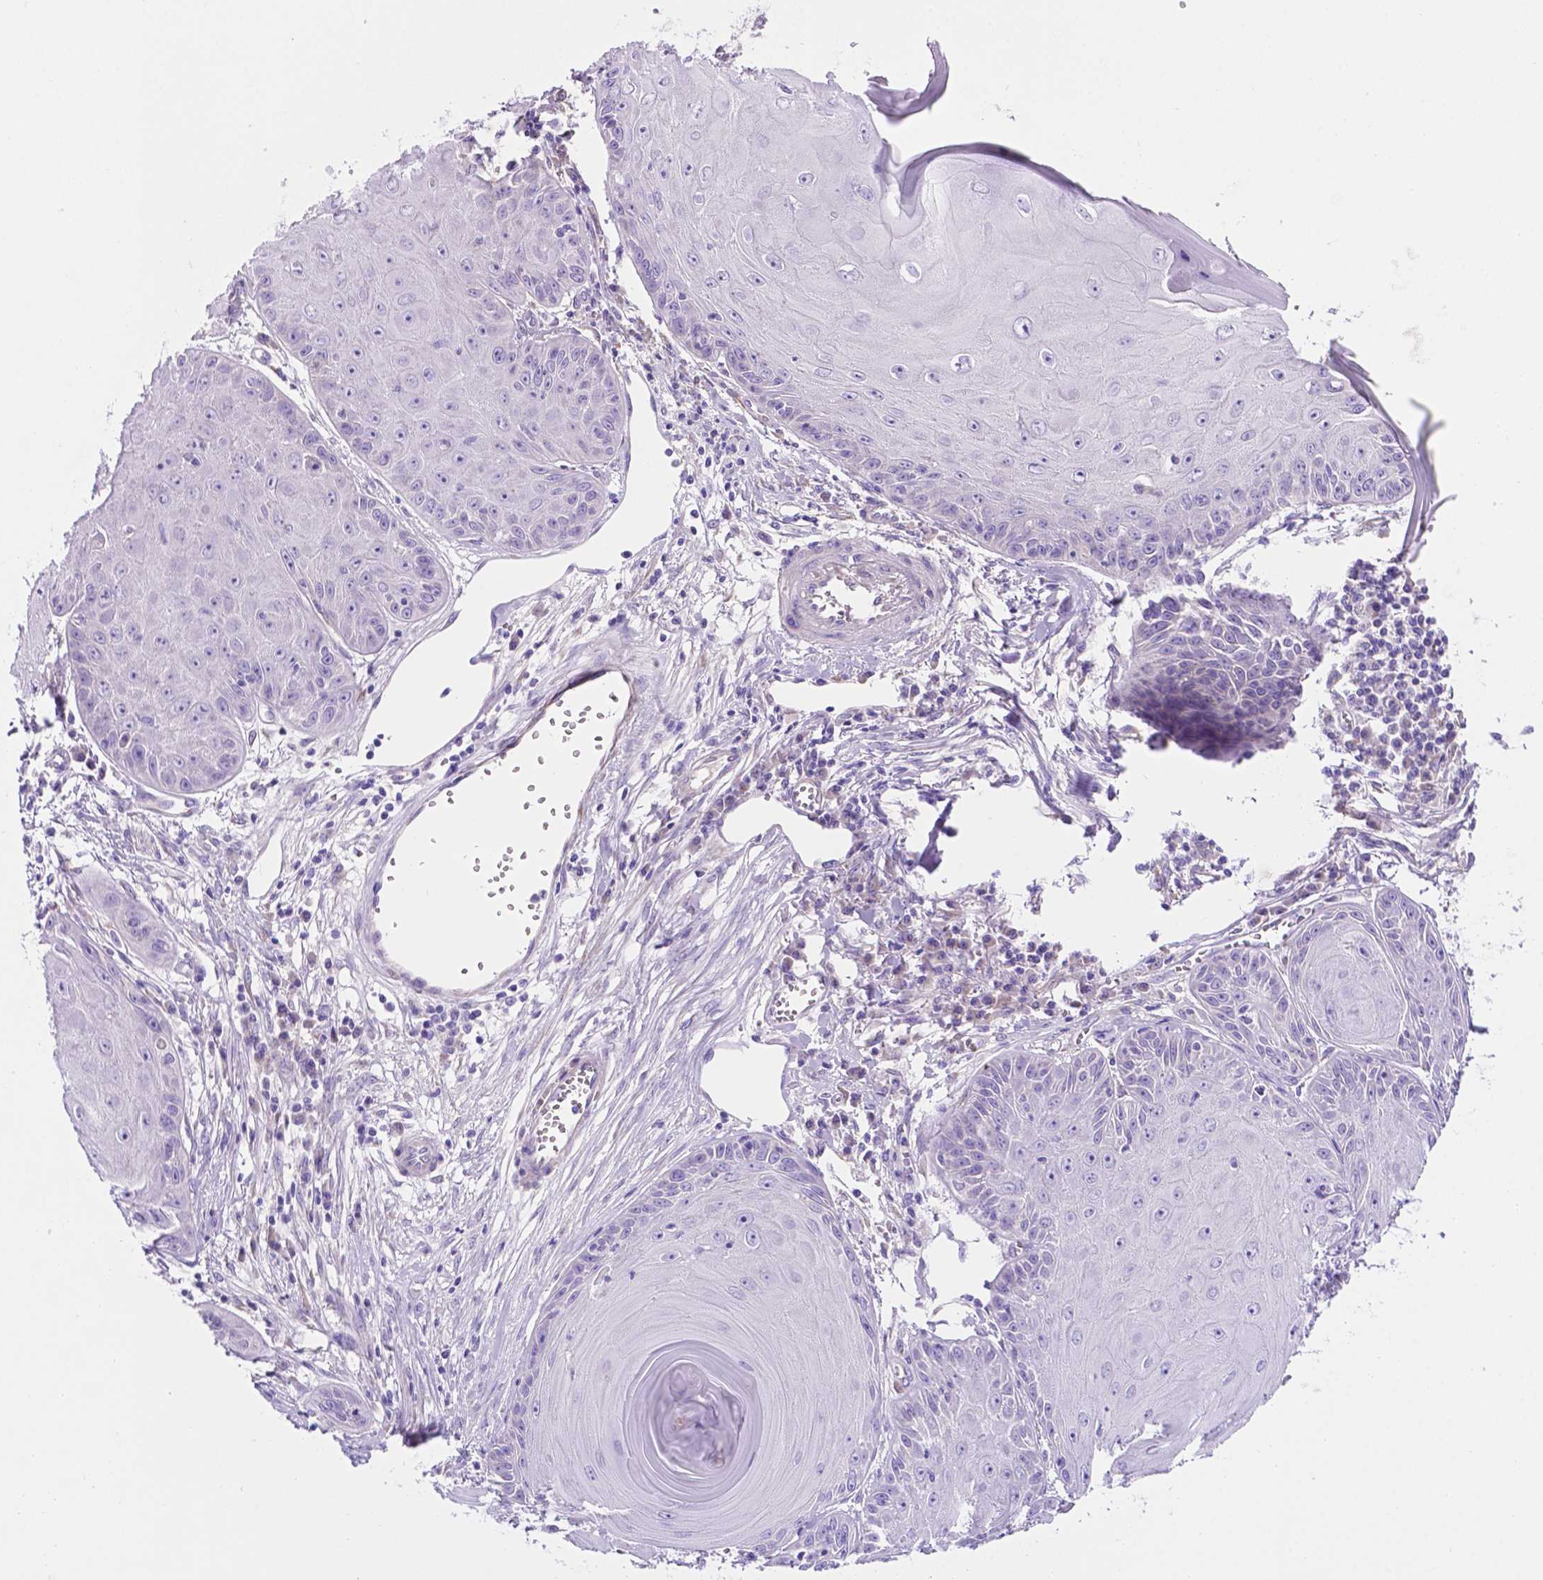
{"staining": {"intensity": "negative", "quantity": "none", "location": "none"}, "tissue": "skin cancer", "cell_type": "Tumor cells", "image_type": "cancer", "snomed": [{"axis": "morphology", "description": "Squamous cell carcinoma, NOS"}, {"axis": "topography", "description": "Skin"}, {"axis": "topography", "description": "Vulva"}], "caption": "Photomicrograph shows no protein expression in tumor cells of skin cancer (squamous cell carcinoma) tissue.", "gene": "CEACAM7", "patient": {"sex": "female", "age": 85}}